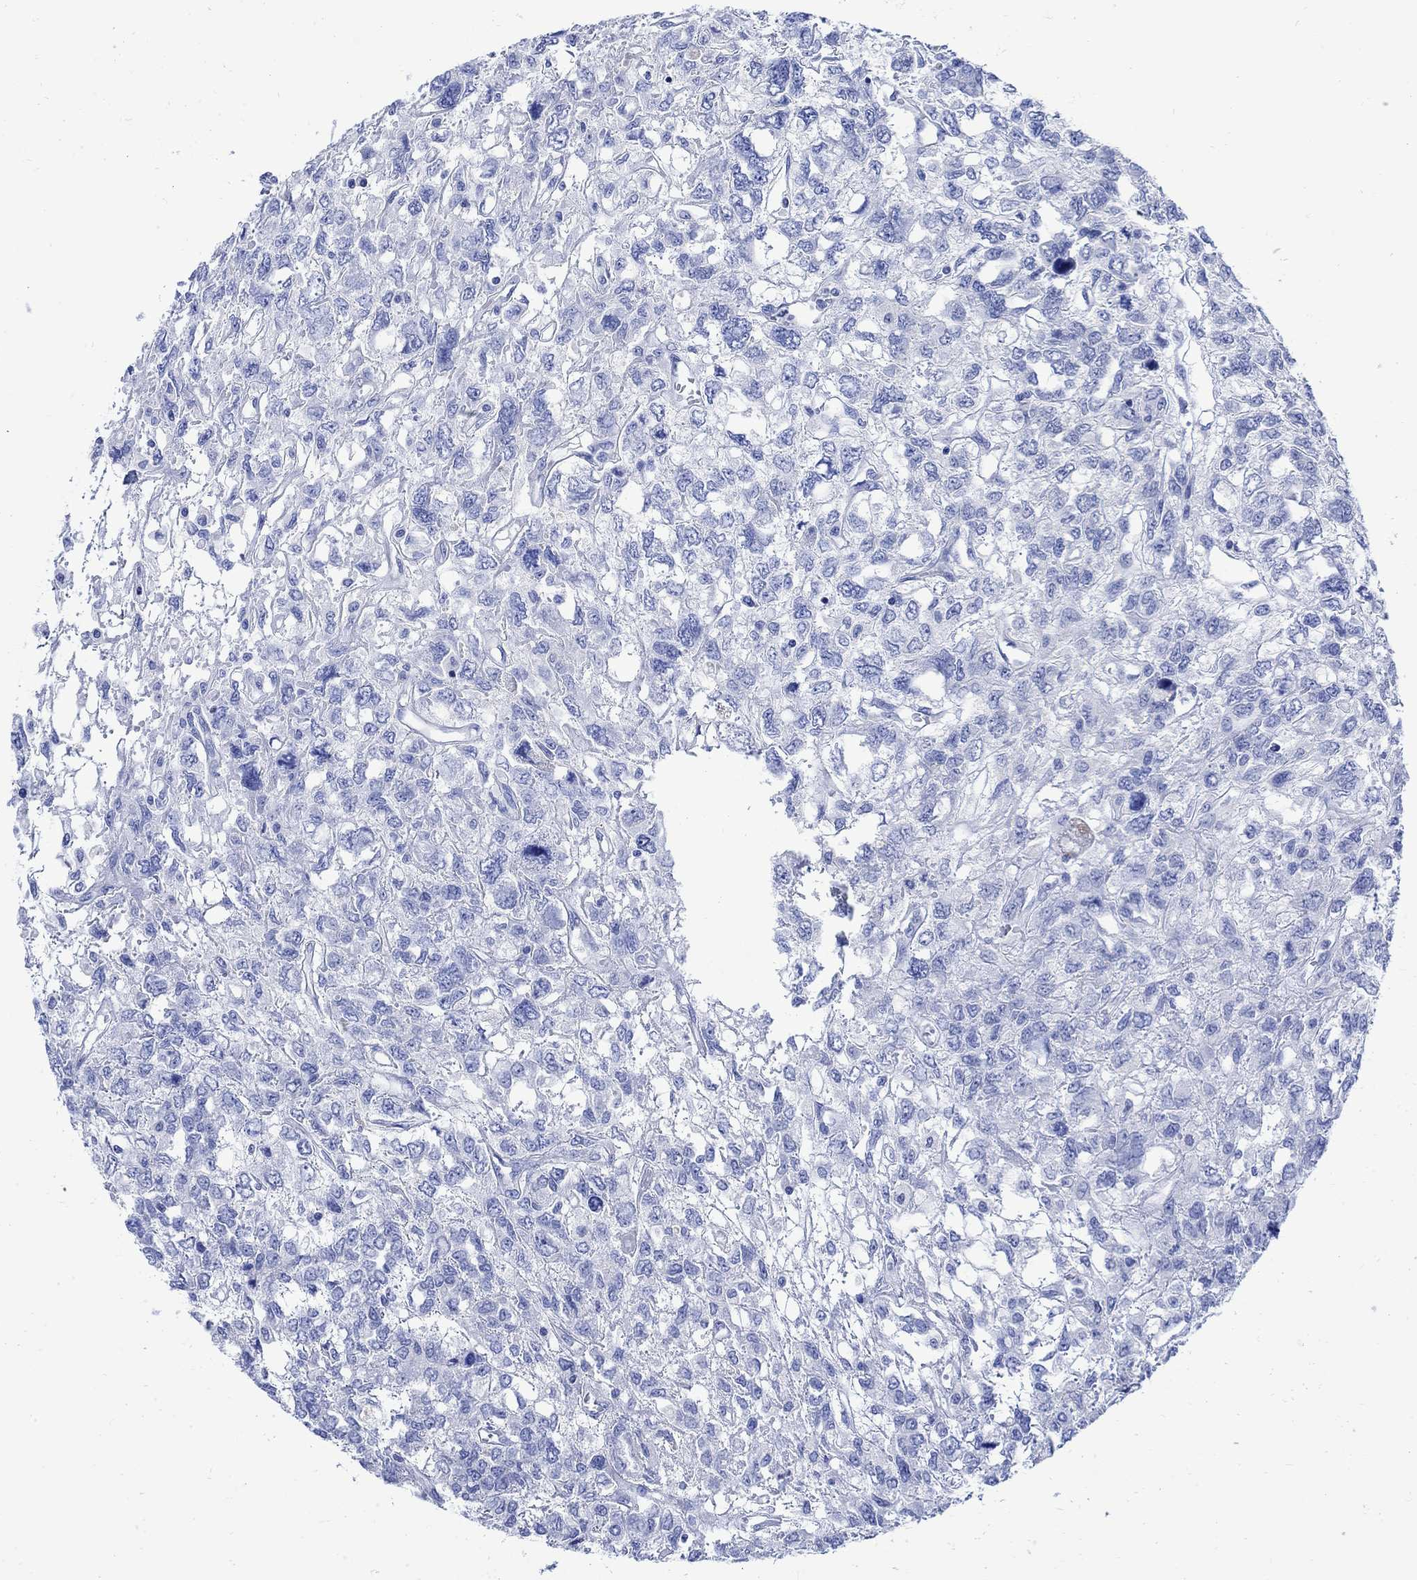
{"staining": {"intensity": "negative", "quantity": "none", "location": "none"}, "tissue": "testis cancer", "cell_type": "Tumor cells", "image_type": "cancer", "snomed": [{"axis": "morphology", "description": "Seminoma, NOS"}, {"axis": "topography", "description": "Testis"}], "caption": "A high-resolution image shows immunohistochemistry staining of seminoma (testis), which shows no significant expression in tumor cells. Nuclei are stained in blue.", "gene": "CPLX2", "patient": {"sex": "male", "age": 52}}